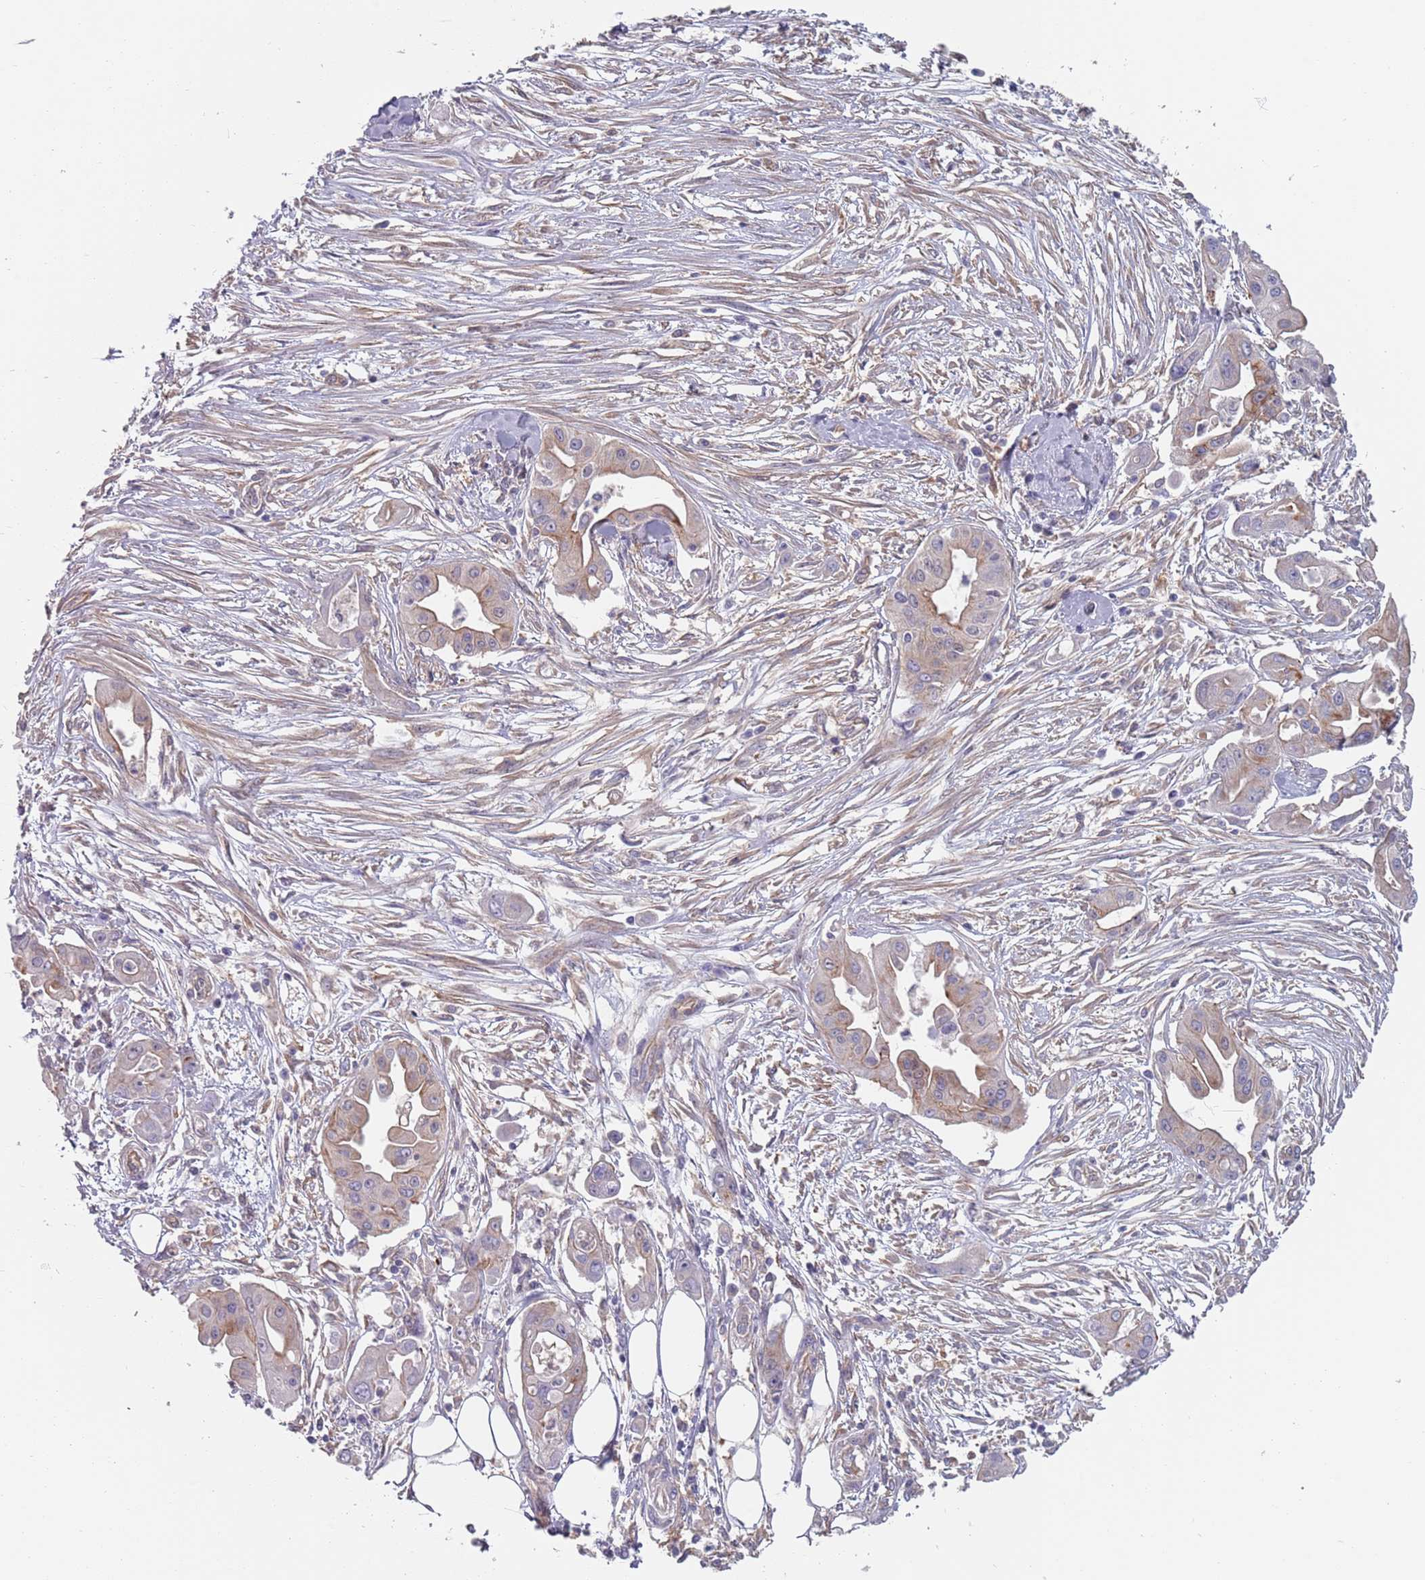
{"staining": {"intensity": "weak", "quantity": "<25%", "location": "cytoplasmic/membranous"}, "tissue": "ovarian cancer", "cell_type": "Tumor cells", "image_type": "cancer", "snomed": [{"axis": "morphology", "description": "Cystadenocarcinoma, mucinous, NOS"}, {"axis": "topography", "description": "Ovary"}], "caption": "Tumor cells show no significant positivity in mucinous cystadenocarcinoma (ovarian).", "gene": "APPL2", "patient": {"sex": "female", "age": 70}}